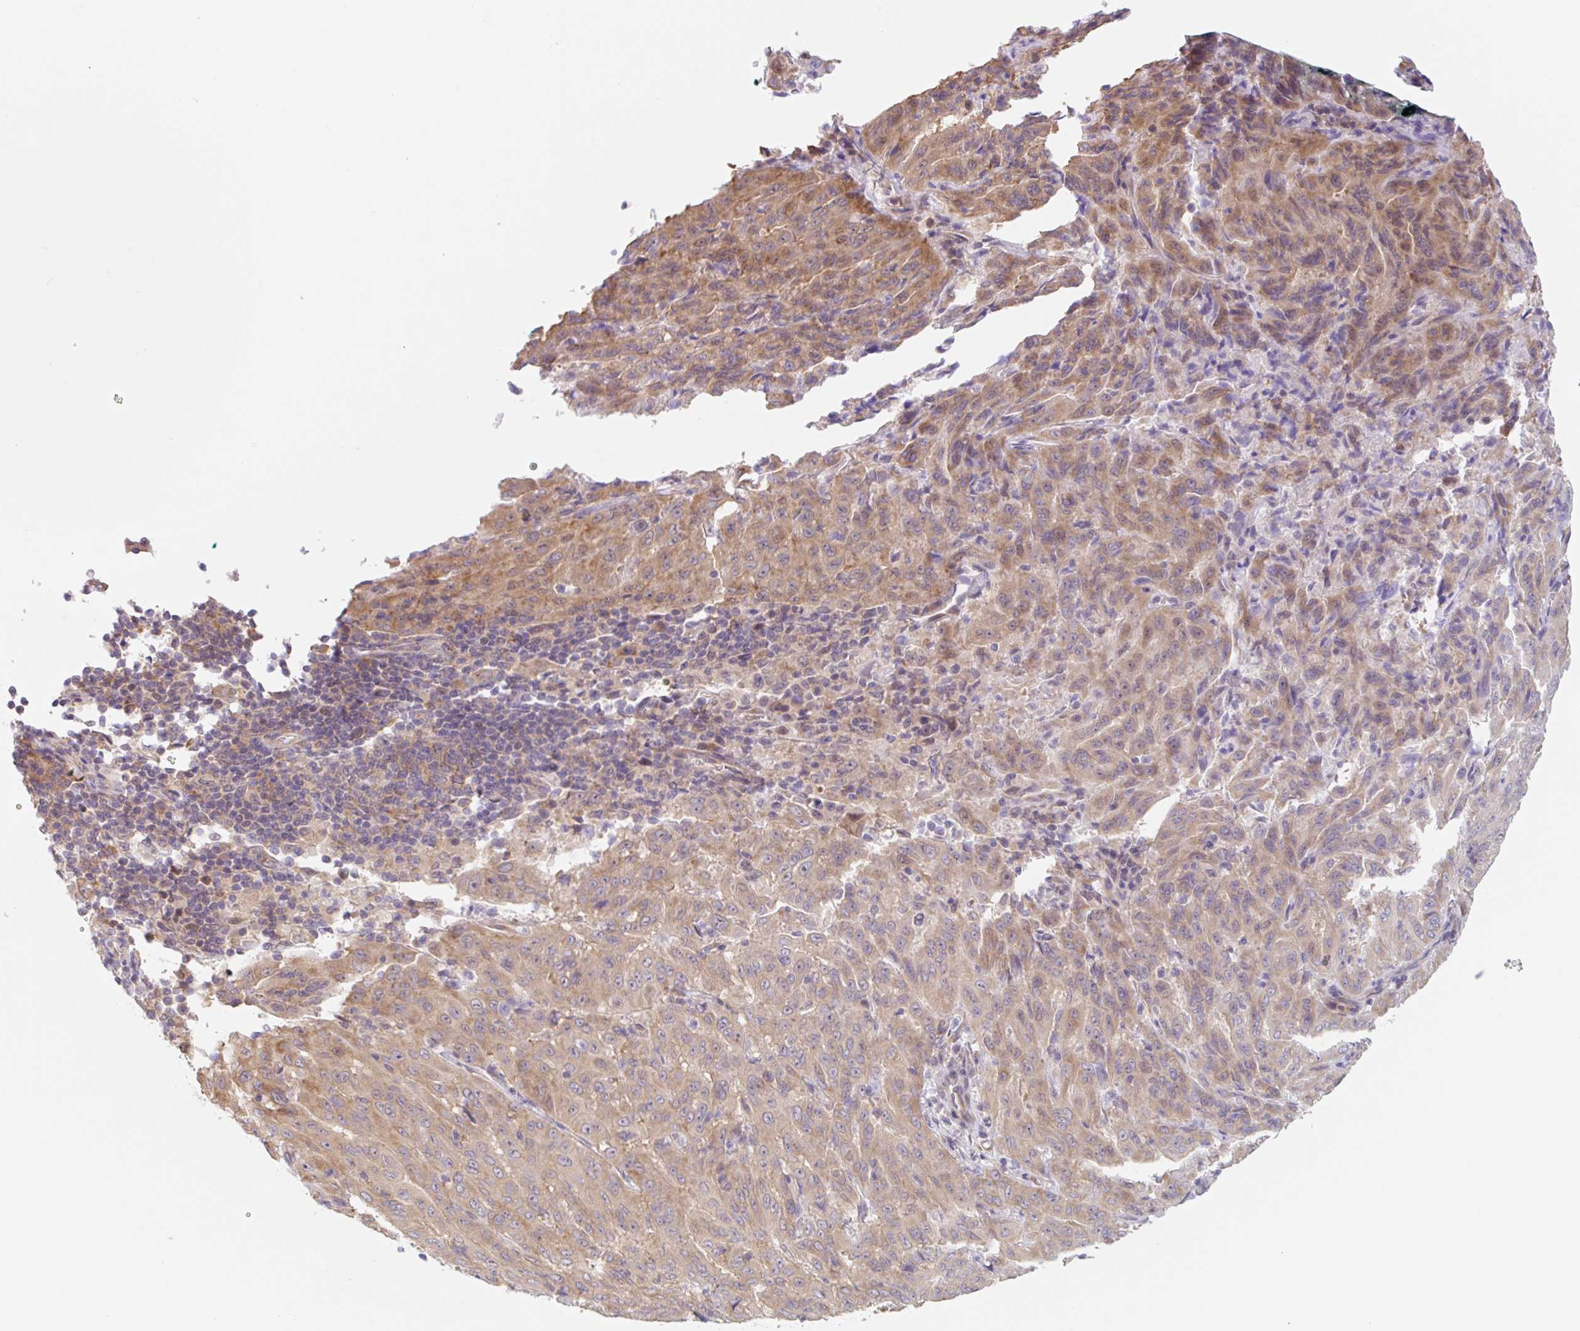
{"staining": {"intensity": "moderate", "quantity": ">75%", "location": "cytoplasmic/membranous"}, "tissue": "pancreatic cancer", "cell_type": "Tumor cells", "image_type": "cancer", "snomed": [{"axis": "morphology", "description": "Adenocarcinoma, NOS"}, {"axis": "topography", "description": "Pancreas"}], "caption": "Adenocarcinoma (pancreatic) stained with a brown dye displays moderate cytoplasmic/membranous positive staining in approximately >75% of tumor cells.", "gene": "TBPL2", "patient": {"sex": "male", "age": 63}}